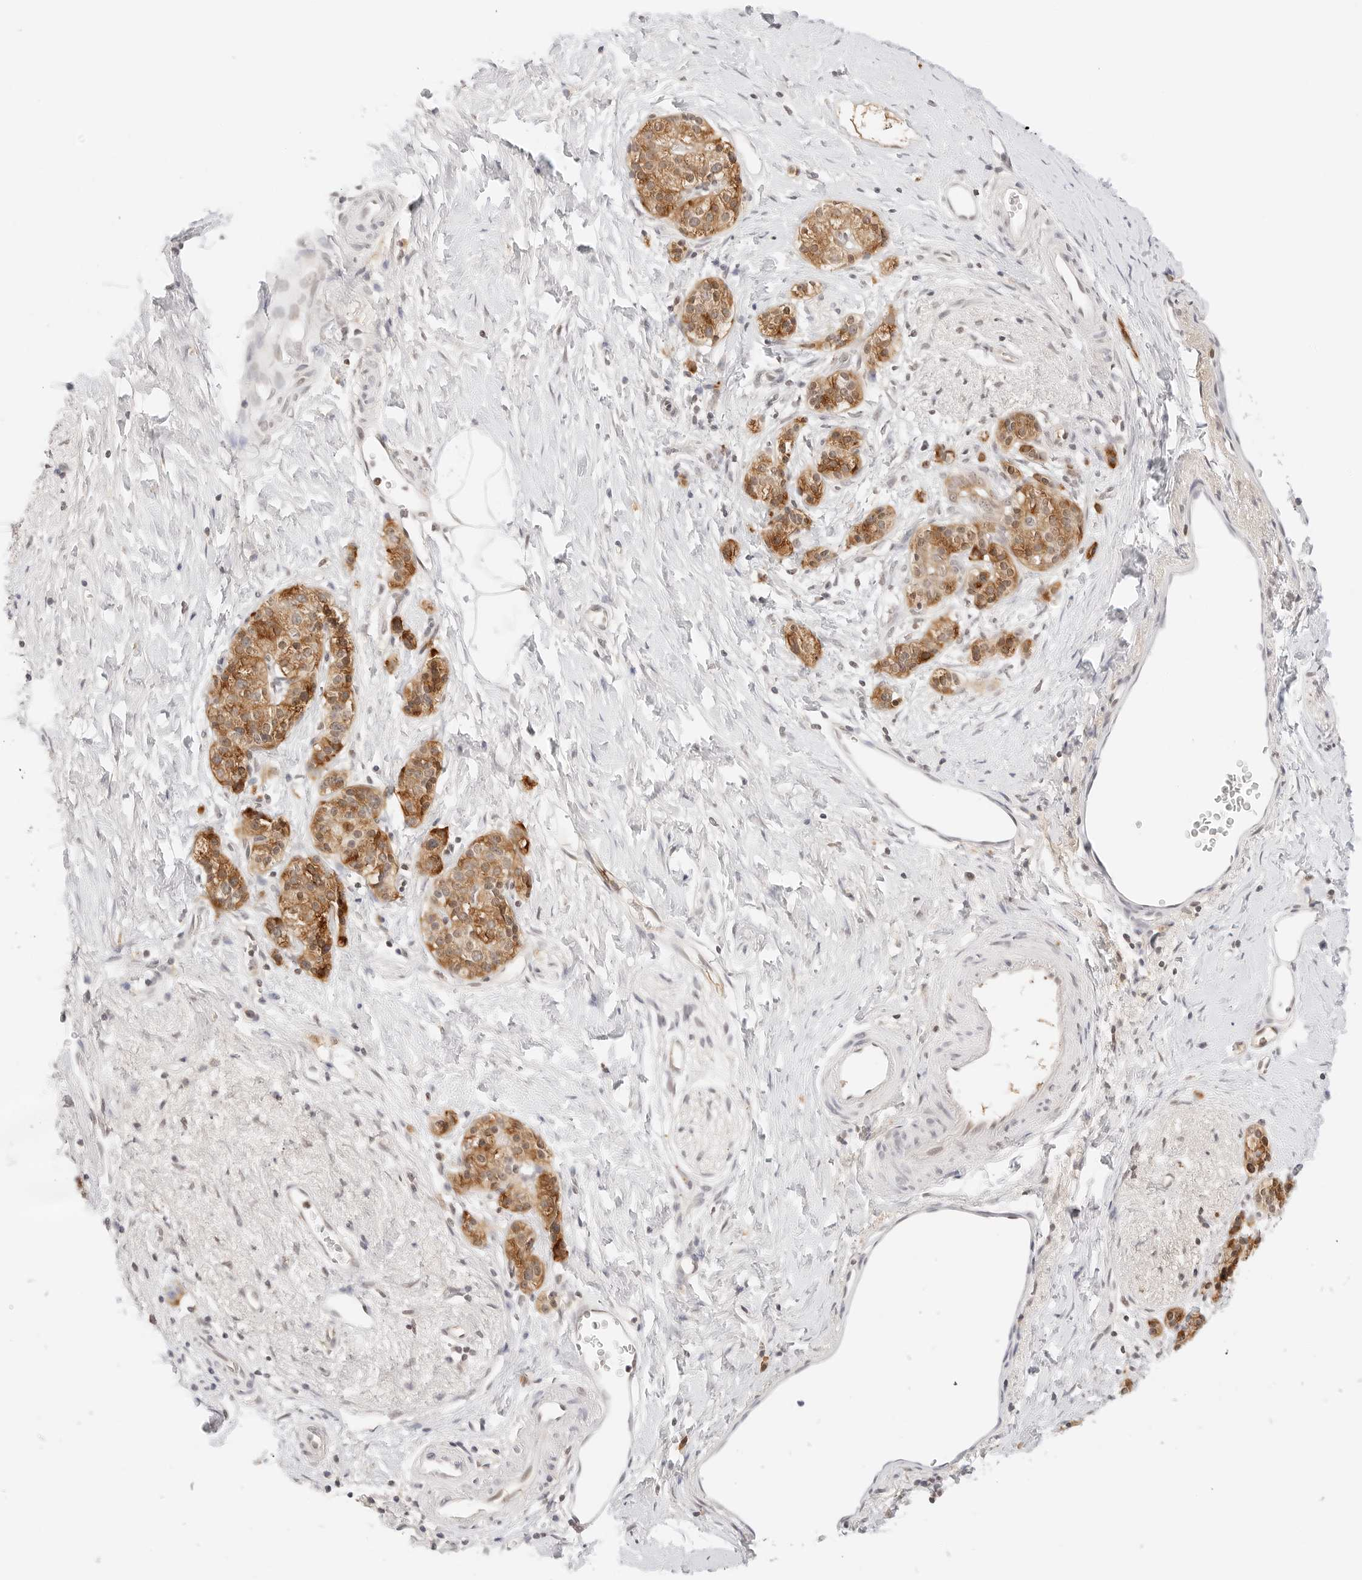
{"staining": {"intensity": "moderate", "quantity": ">75%", "location": "cytoplasmic/membranous"}, "tissue": "pancreatic cancer", "cell_type": "Tumor cells", "image_type": "cancer", "snomed": [{"axis": "morphology", "description": "Adenocarcinoma, NOS"}, {"axis": "topography", "description": "Pancreas"}], "caption": "This histopathology image exhibits adenocarcinoma (pancreatic) stained with immunohistochemistry to label a protein in brown. The cytoplasmic/membranous of tumor cells show moderate positivity for the protein. Nuclei are counter-stained blue.", "gene": "SEPTIN4", "patient": {"sex": "male", "age": 50}}